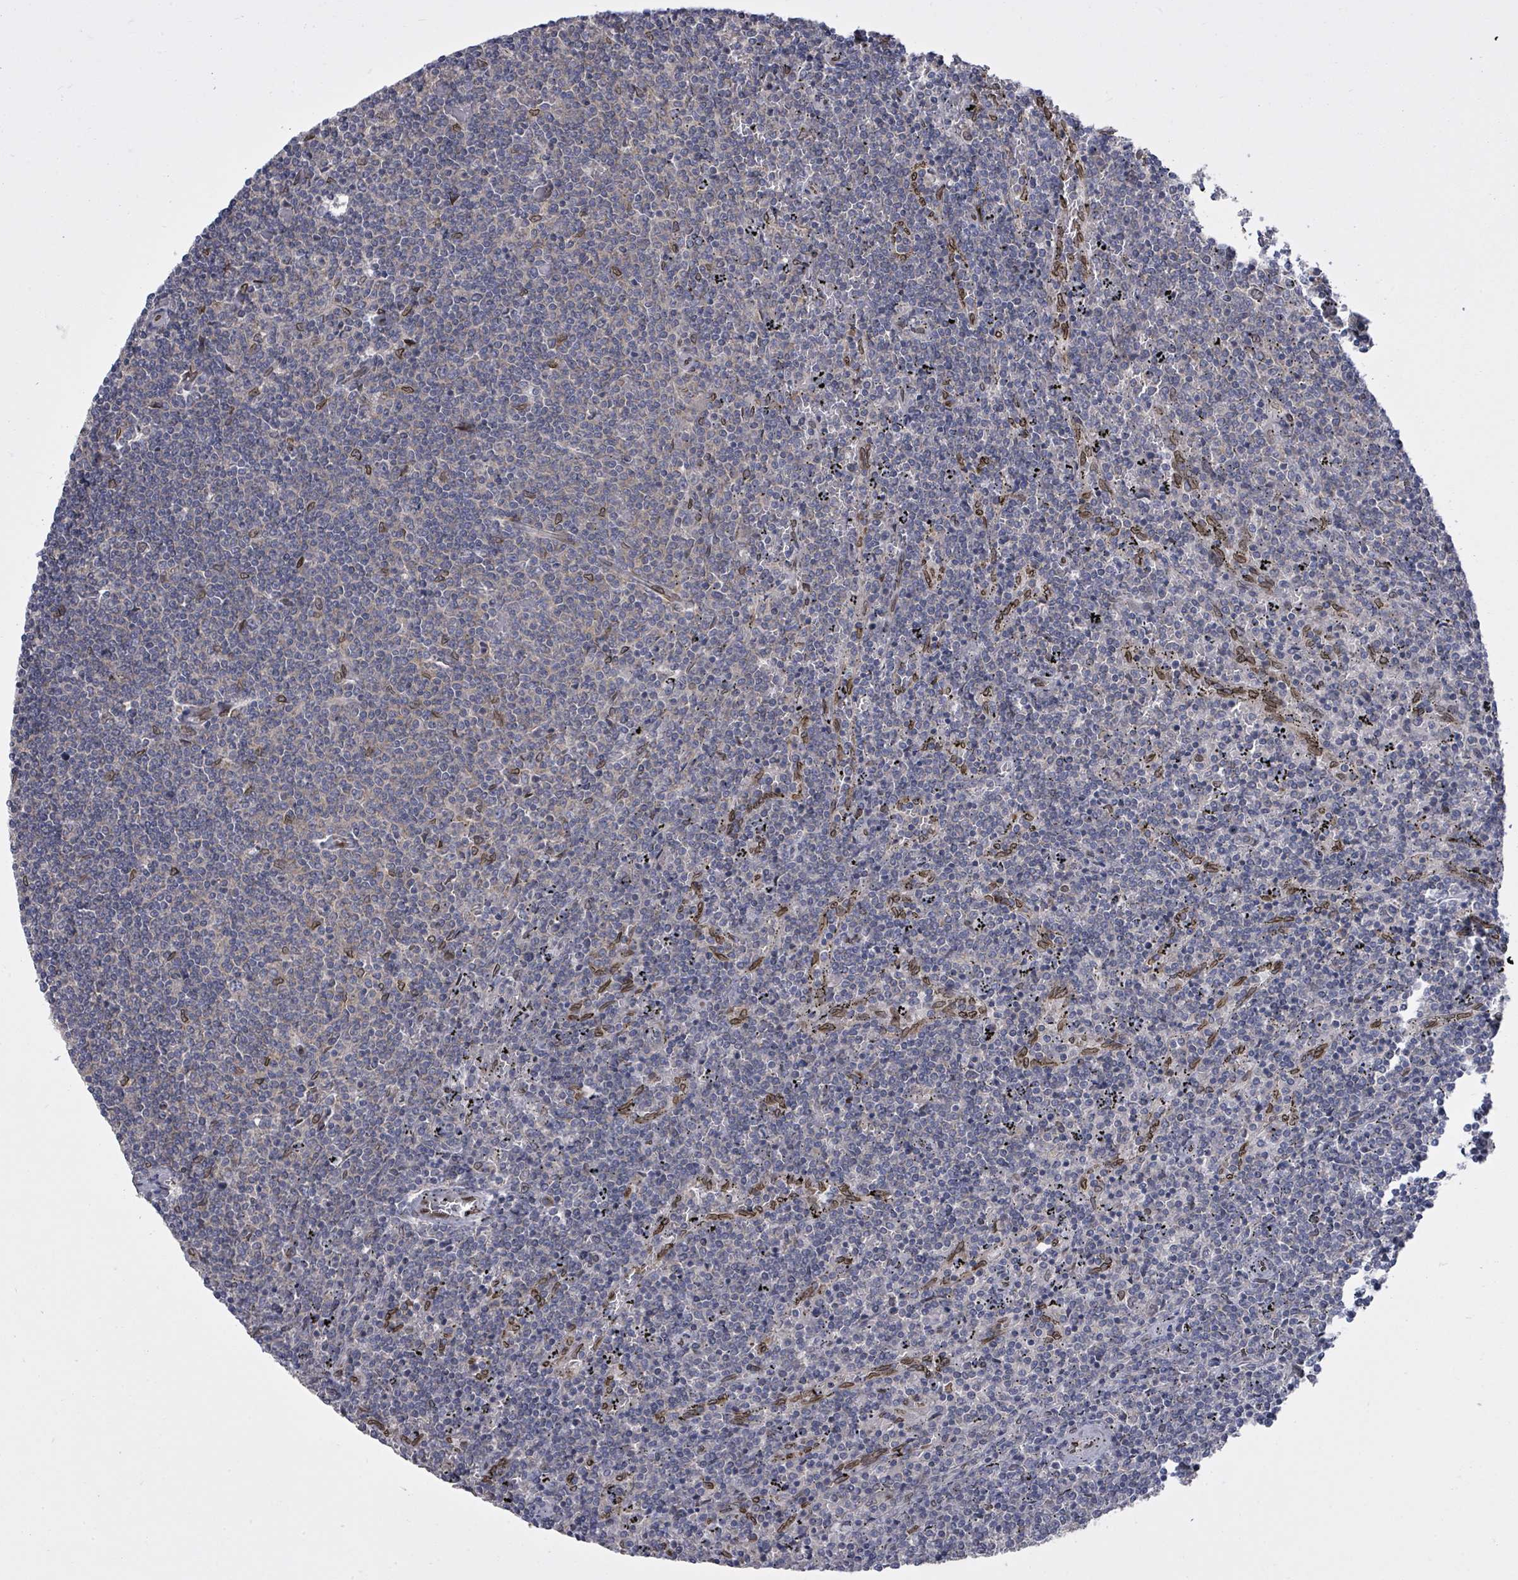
{"staining": {"intensity": "negative", "quantity": "none", "location": "none"}, "tissue": "lymphoma", "cell_type": "Tumor cells", "image_type": "cancer", "snomed": [{"axis": "morphology", "description": "Malignant lymphoma, non-Hodgkin's type, Low grade"}, {"axis": "topography", "description": "Spleen"}], "caption": "Immunohistochemistry of human lymphoma shows no expression in tumor cells. (Stains: DAB (3,3'-diaminobenzidine) immunohistochemistry with hematoxylin counter stain, Microscopy: brightfield microscopy at high magnification).", "gene": "ARFGAP1", "patient": {"sex": "female", "age": 50}}